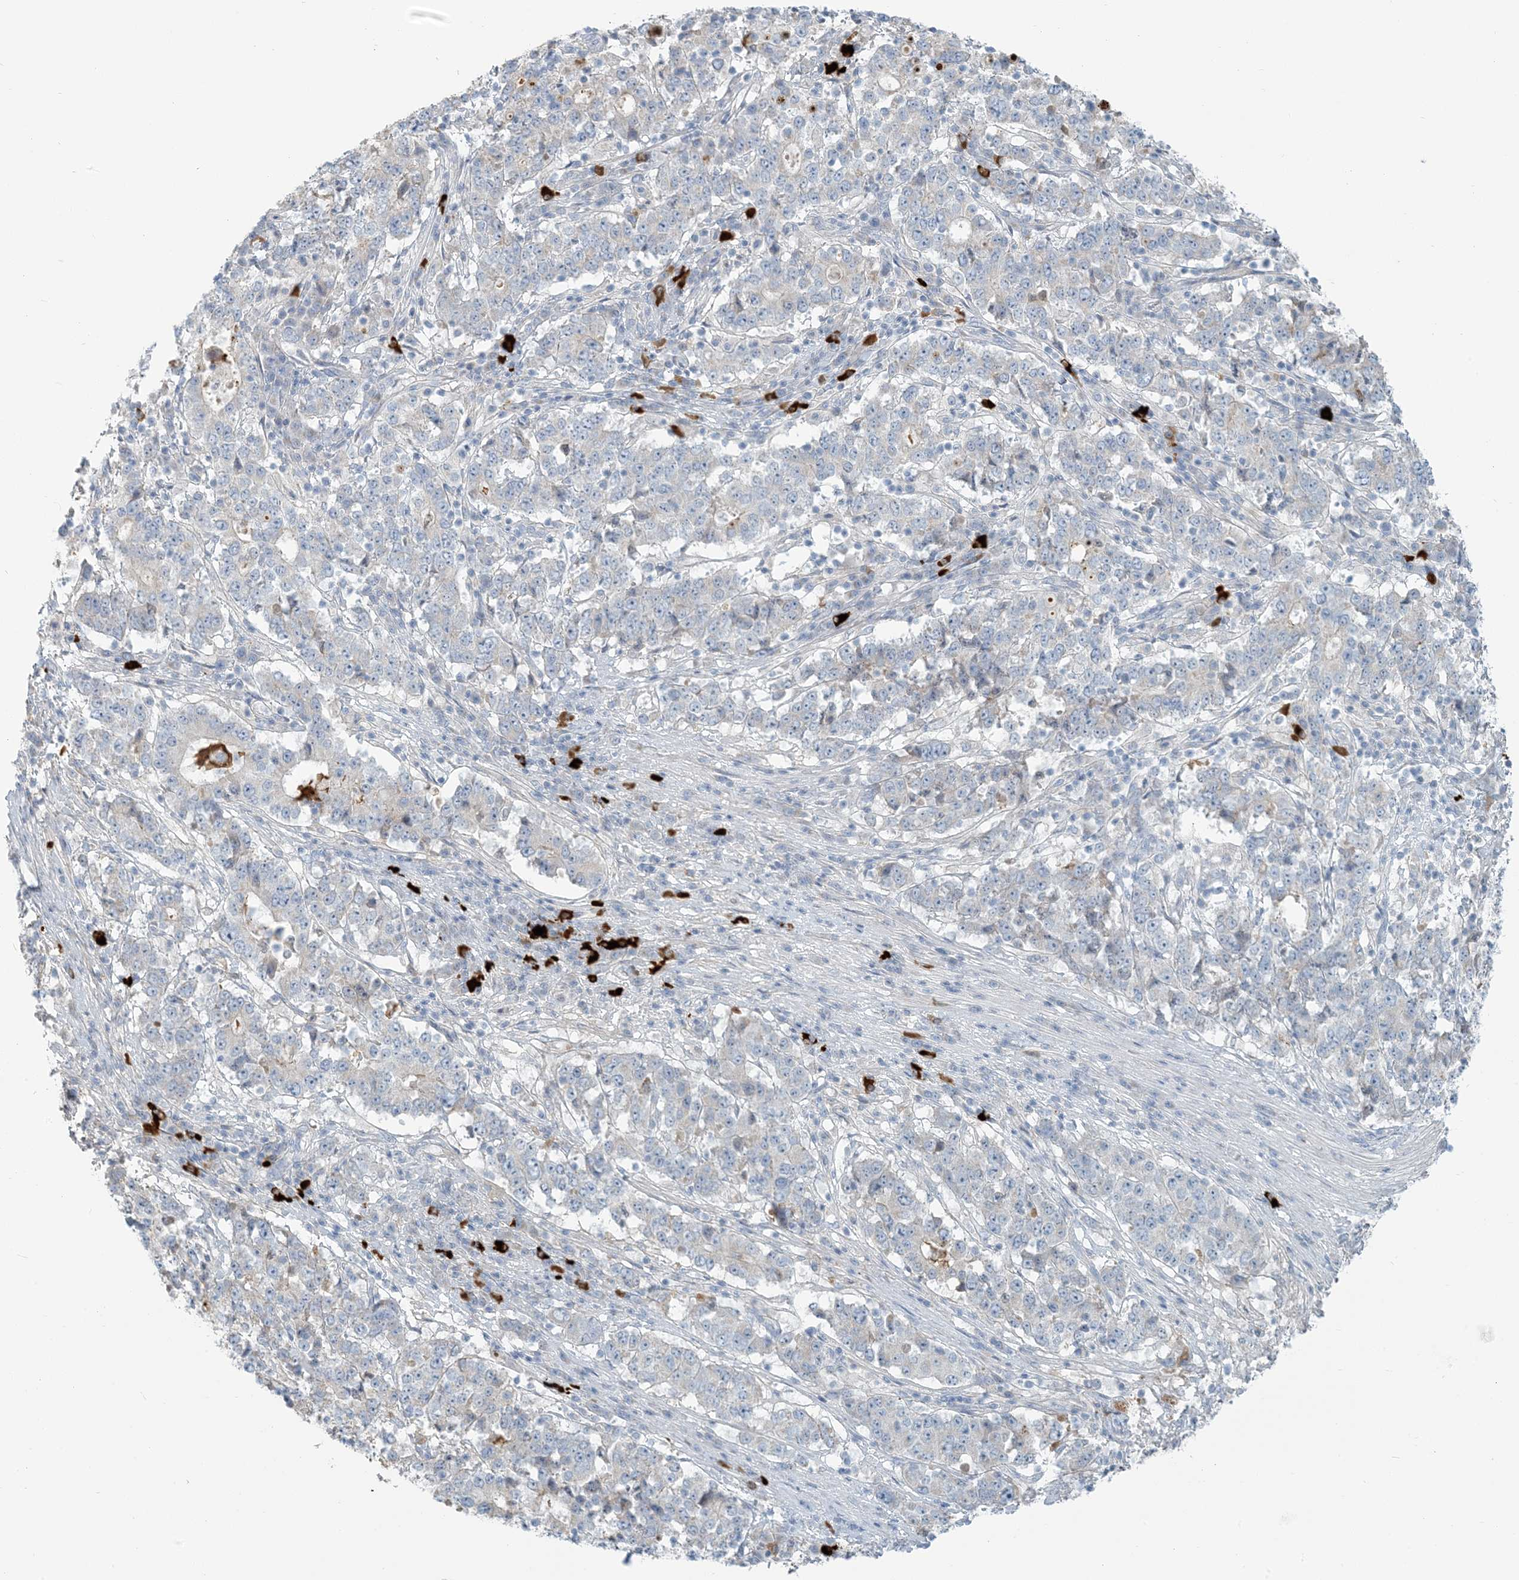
{"staining": {"intensity": "negative", "quantity": "none", "location": "none"}, "tissue": "stomach cancer", "cell_type": "Tumor cells", "image_type": "cancer", "snomed": [{"axis": "morphology", "description": "Adenocarcinoma, NOS"}, {"axis": "topography", "description": "Stomach"}], "caption": "DAB (3,3'-diaminobenzidine) immunohistochemical staining of stomach adenocarcinoma shows no significant positivity in tumor cells.", "gene": "SCML1", "patient": {"sex": "male", "age": 59}}